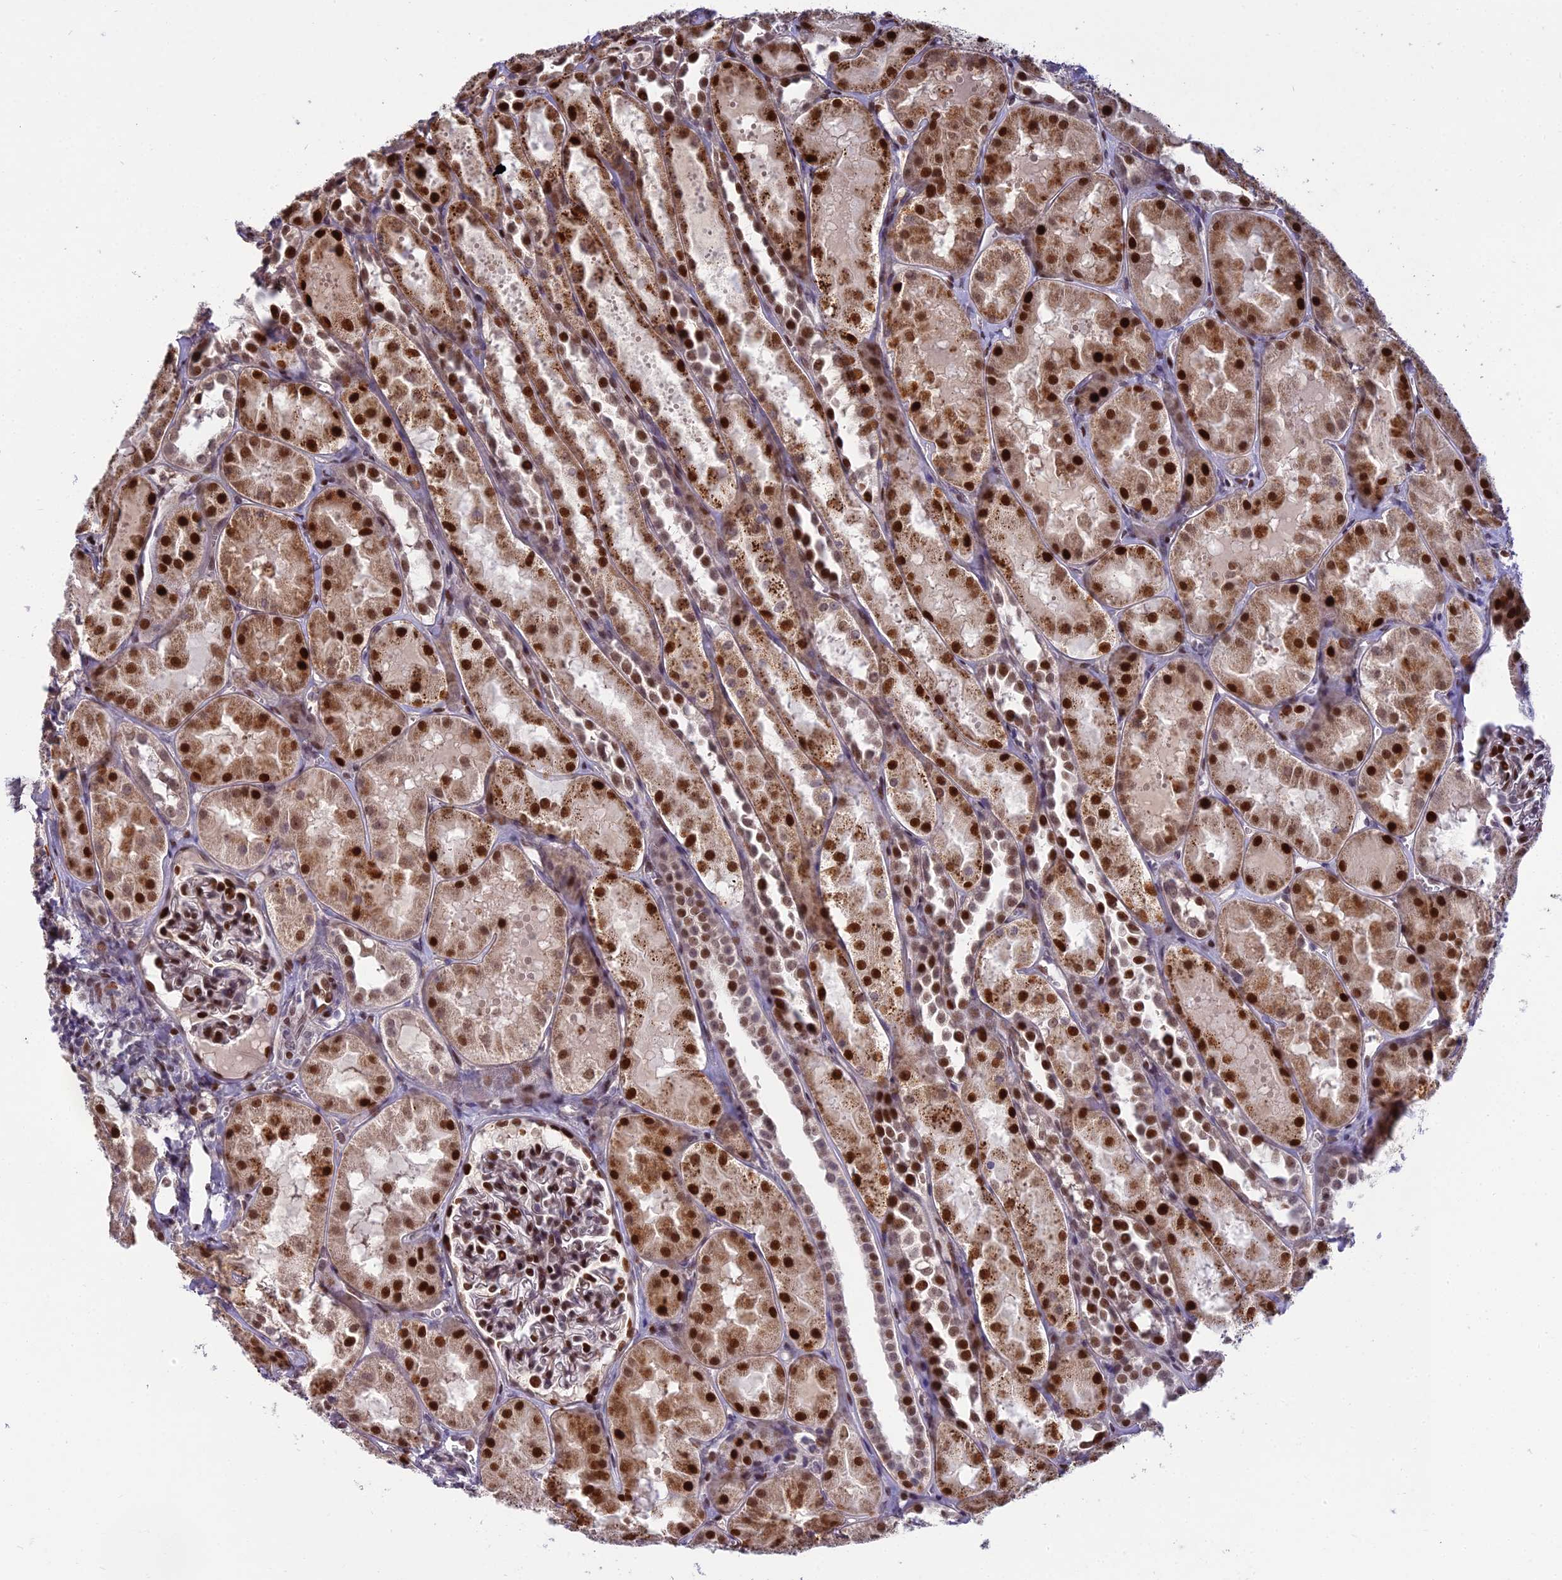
{"staining": {"intensity": "strong", "quantity": "25%-75%", "location": "nuclear"}, "tissue": "kidney", "cell_type": "Cells in glomeruli", "image_type": "normal", "snomed": [{"axis": "morphology", "description": "Normal tissue, NOS"}, {"axis": "topography", "description": "Kidney"}, {"axis": "topography", "description": "Urinary bladder"}], "caption": "Immunohistochemistry (IHC) of unremarkable human kidney displays high levels of strong nuclear expression in about 25%-75% of cells in glomeruli. (Brightfield microscopy of DAB IHC at high magnification).", "gene": "ZNF707", "patient": {"sex": "male", "age": 16}}